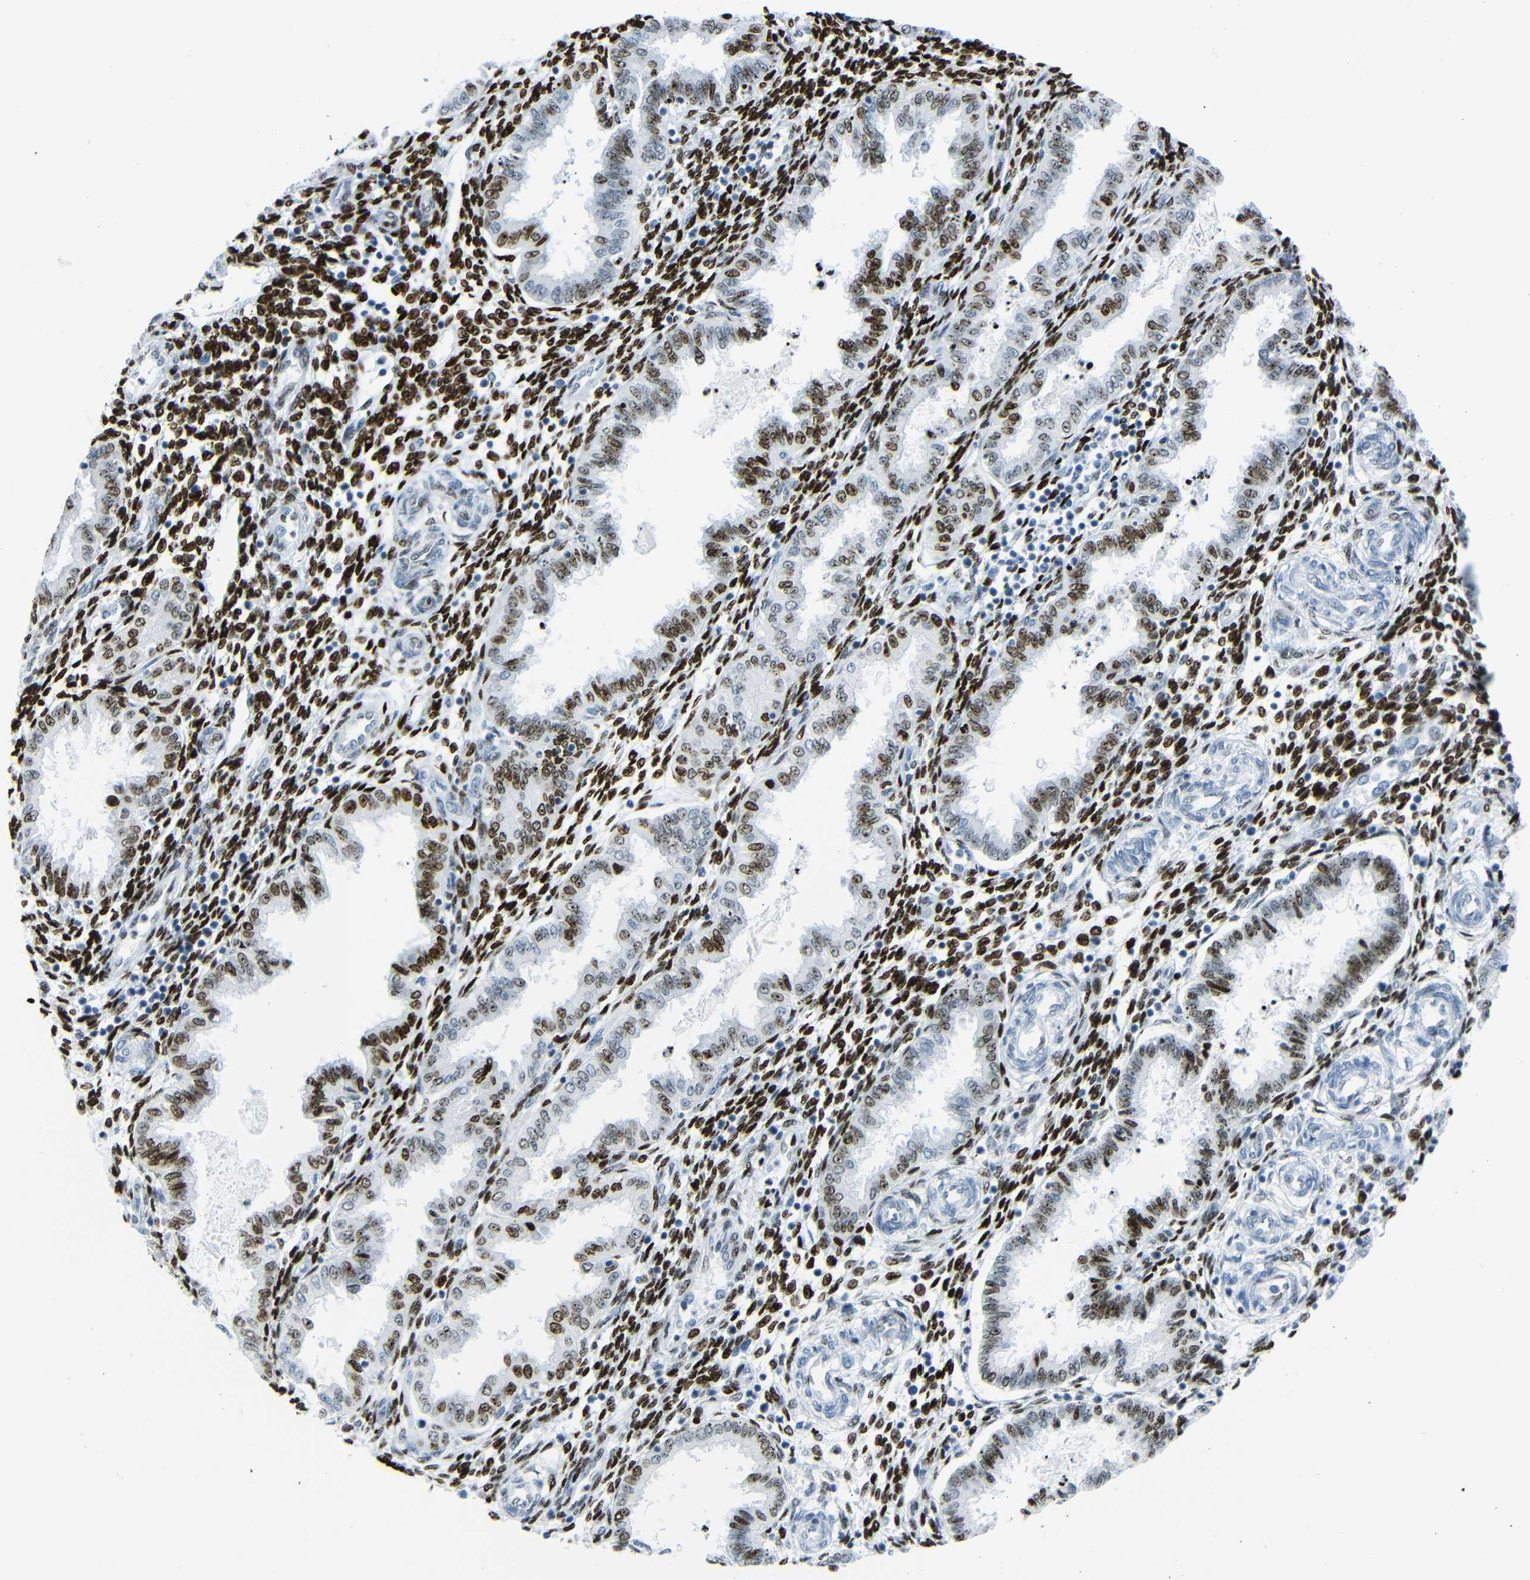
{"staining": {"intensity": "strong", "quantity": ">75%", "location": "cytoplasmic/membranous"}, "tissue": "endometrium", "cell_type": "Cells in endometrial stroma", "image_type": "normal", "snomed": [{"axis": "morphology", "description": "Normal tissue, NOS"}, {"axis": "topography", "description": "Endometrium"}], "caption": "An IHC image of normal tissue is shown. Protein staining in brown labels strong cytoplasmic/membranous positivity in endometrium within cells in endometrial stroma. (brown staining indicates protein expression, while blue staining denotes nuclei).", "gene": "NPIPB15", "patient": {"sex": "female", "age": 33}}